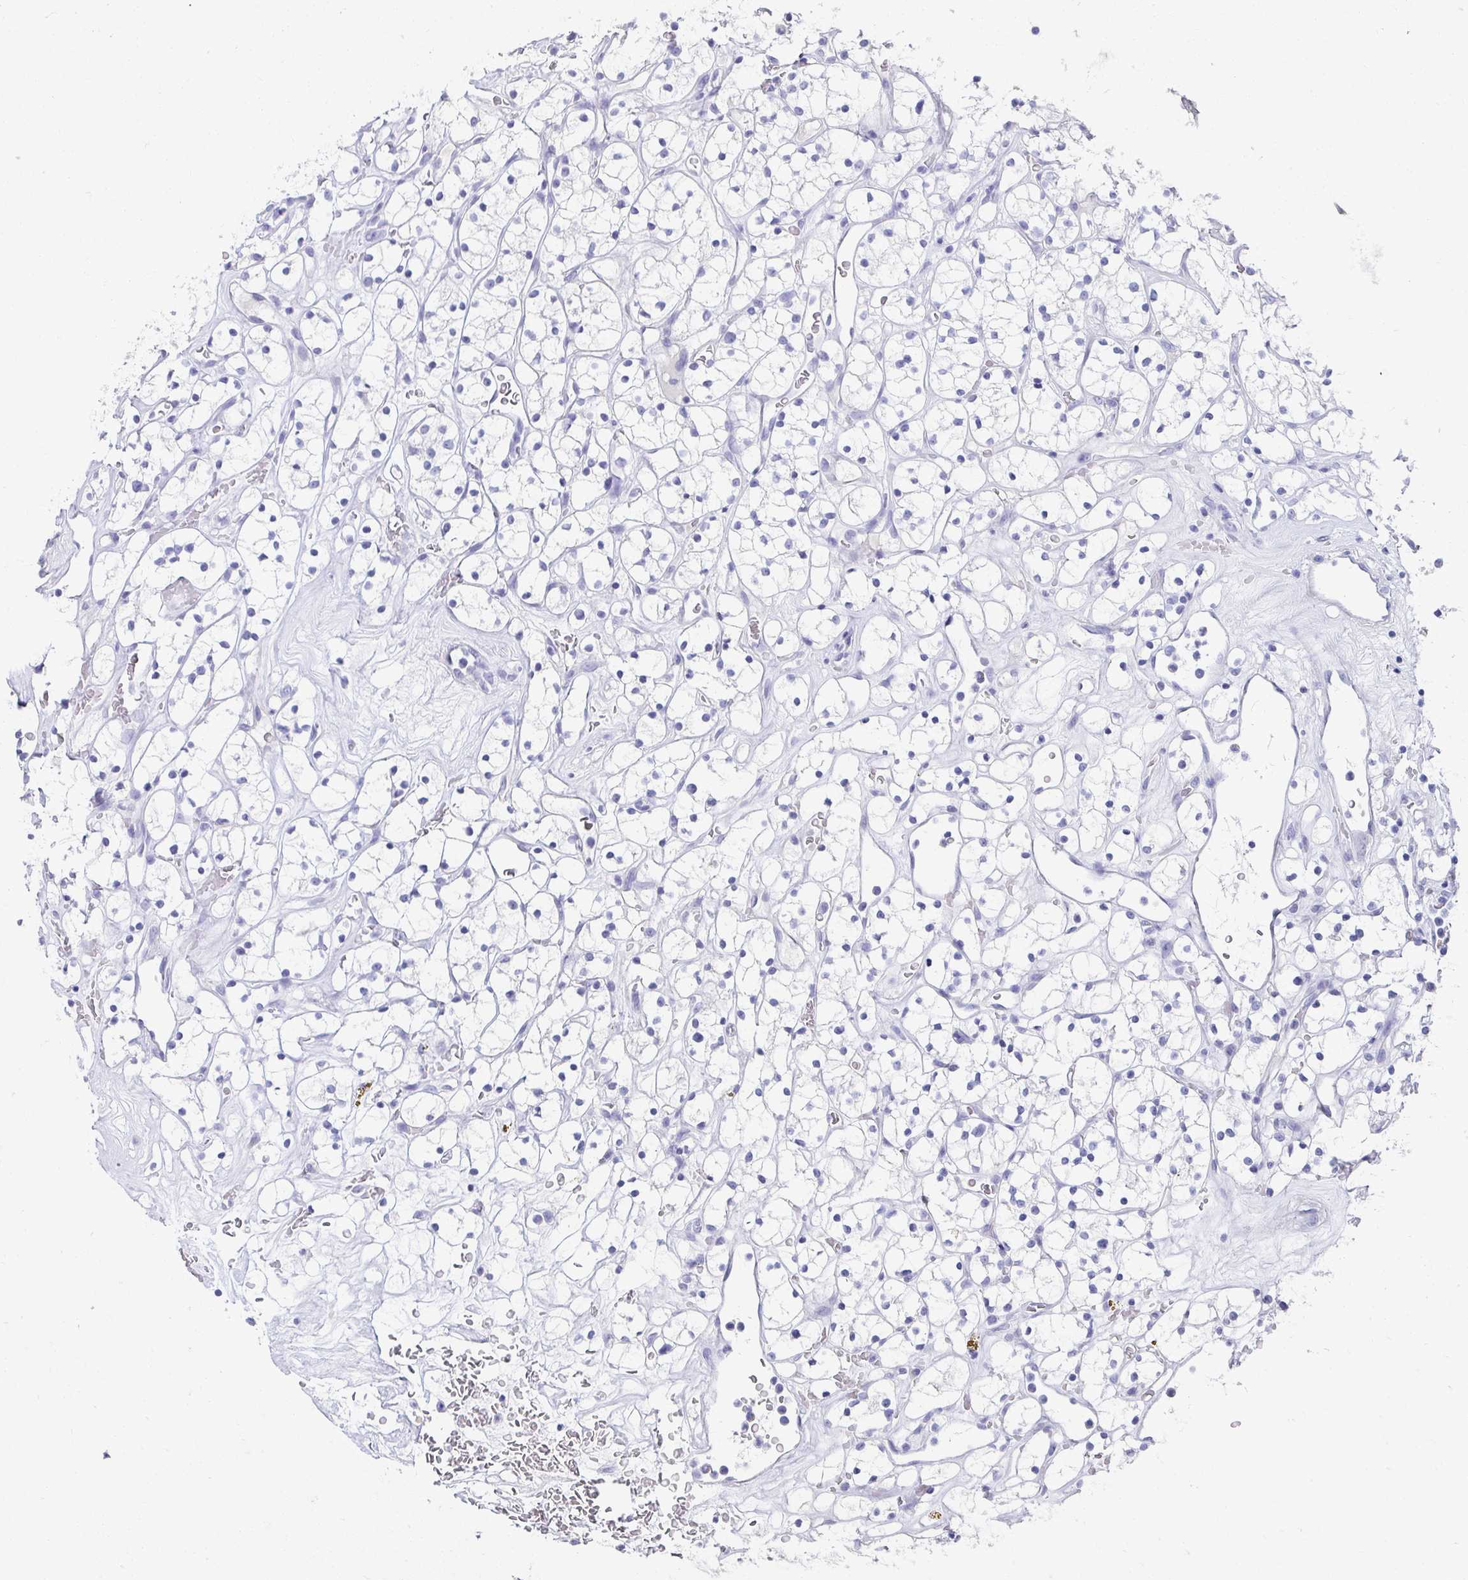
{"staining": {"intensity": "negative", "quantity": "none", "location": "none"}, "tissue": "renal cancer", "cell_type": "Tumor cells", "image_type": "cancer", "snomed": [{"axis": "morphology", "description": "Adenocarcinoma, NOS"}, {"axis": "topography", "description": "Kidney"}], "caption": "Immunohistochemistry (IHC) of renal cancer exhibits no expression in tumor cells.", "gene": "SEC14L3", "patient": {"sex": "female", "age": 64}}